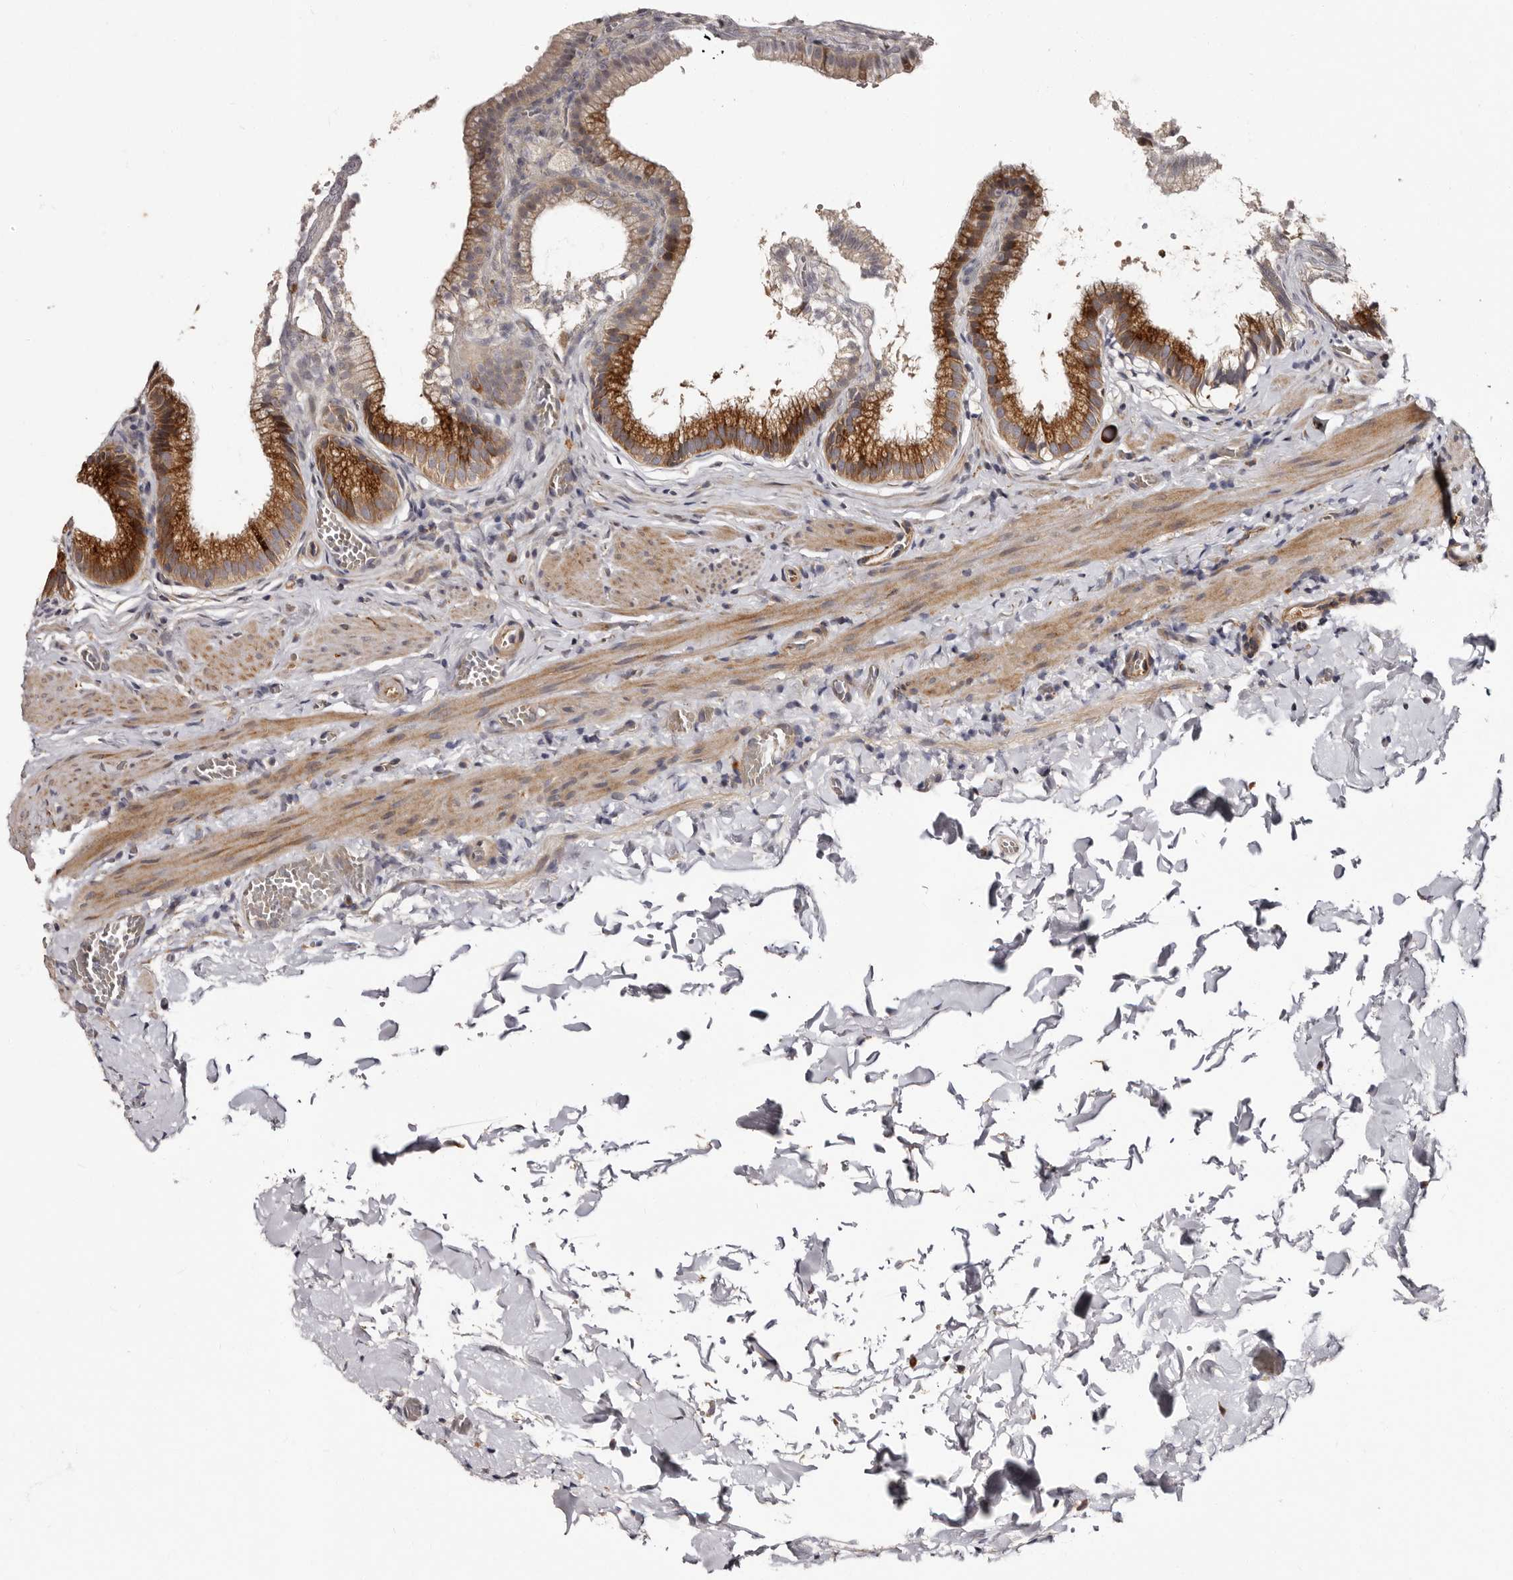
{"staining": {"intensity": "strong", "quantity": ">75%", "location": "cytoplasmic/membranous"}, "tissue": "gallbladder", "cell_type": "Glandular cells", "image_type": "normal", "snomed": [{"axis": "morphology", "description": "Normal tissue, NOS"}, {"axis": "topography", "description": "Gallbladder"}], "caption": "A histopathology image of gallbladder stained for a protein reveals strong cytoplasmic/membranous brown staining in glandular cells.", "gene": "TBC1D22B", "patient": {"sex": "male", "age": 38}}